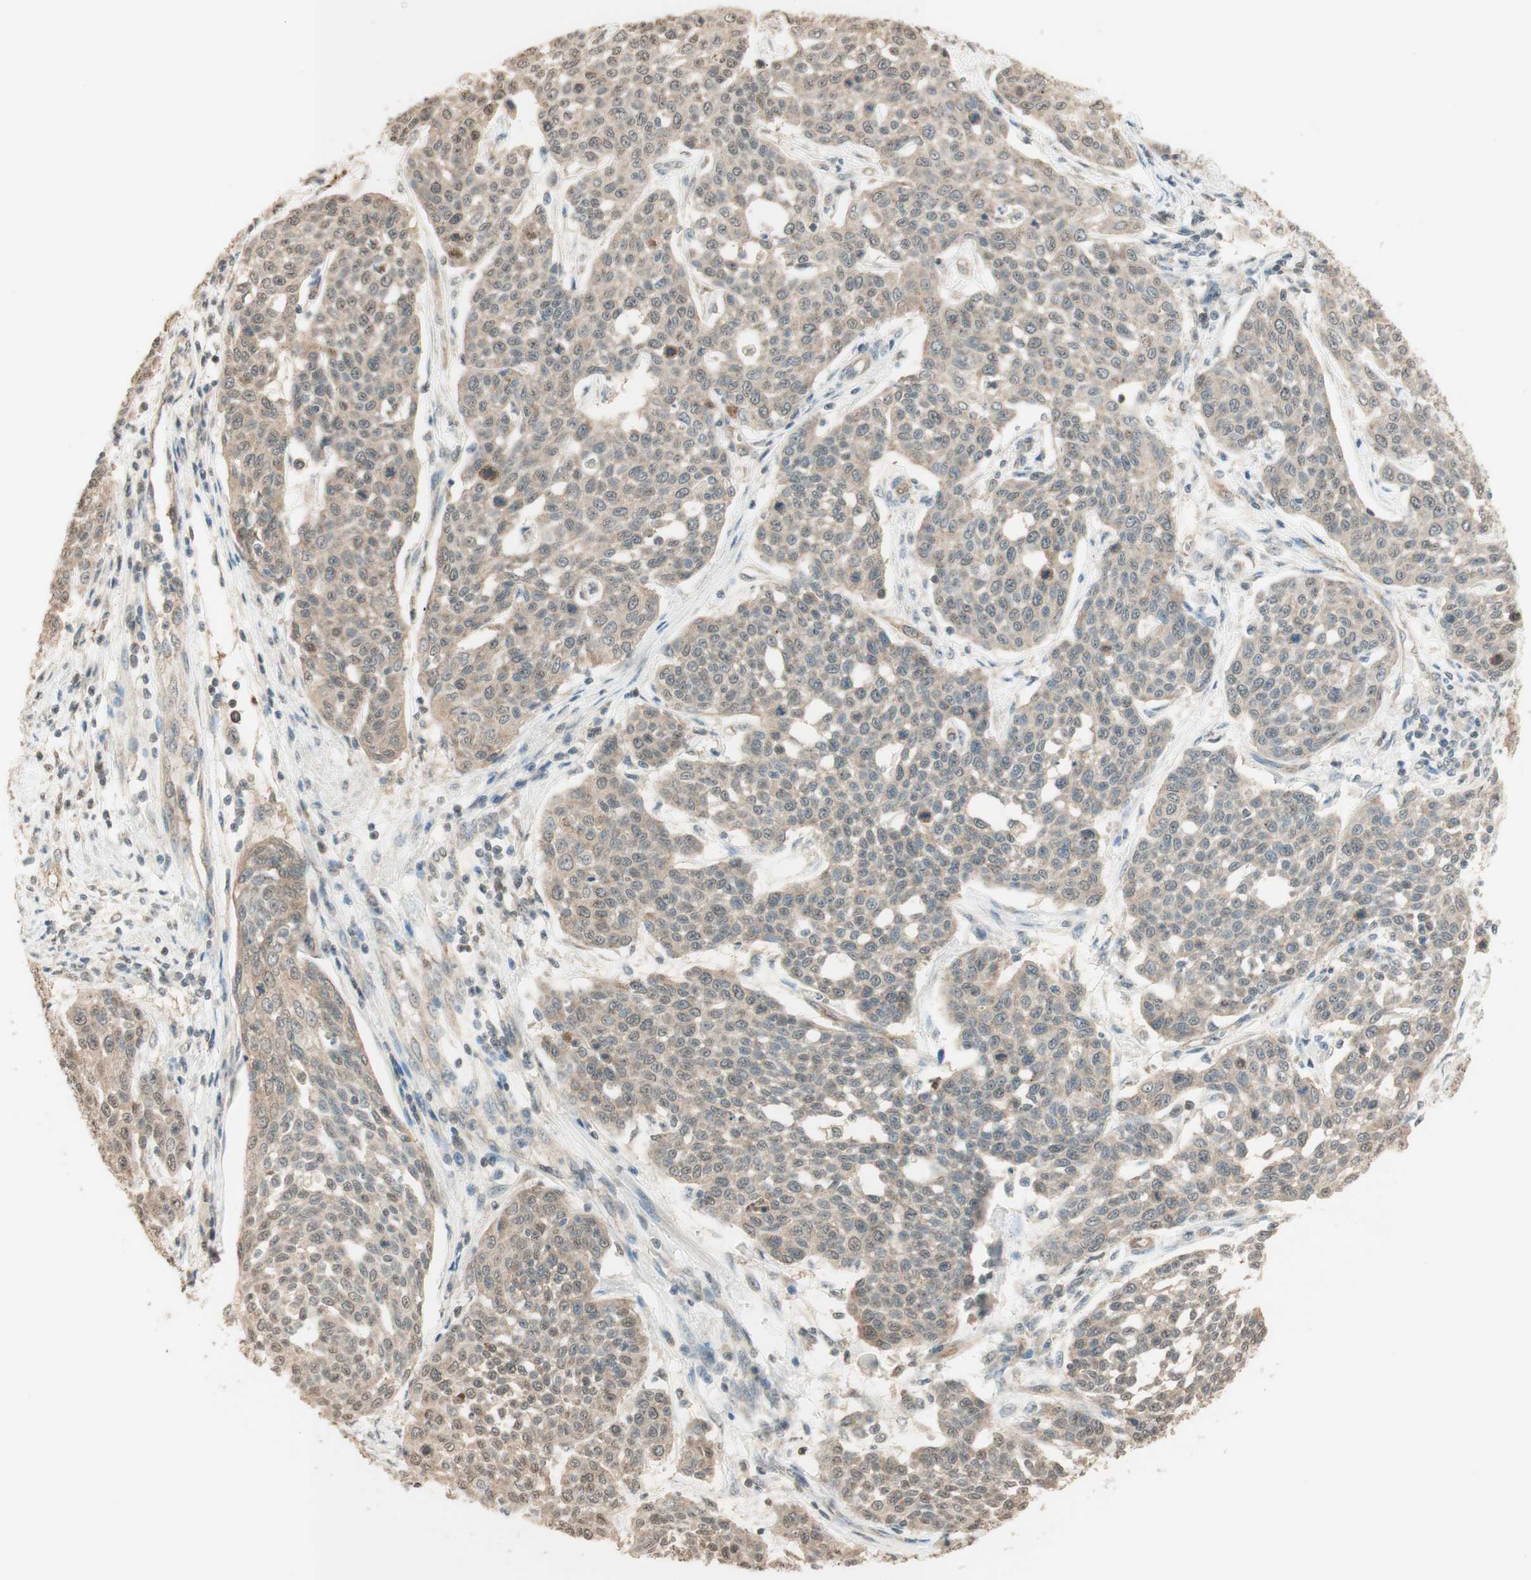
{"staining": {"intensity": "weak", "quantity": "25%-75%", "location": "cytoplasmic/membranous,nuclear"}, "tissue": "cervical cancer", "cell_type": "Tumor cells", "image_type": "cancer", "snomed": [{"axis": "morphology", "description": "Squamous cell carcinoma, NOS"}, {"axis": "topography", "description": "Cervix"}], "caption": "A micrograph of cervical squamous cell carcinoma stained for a protein exhibits weak cytoplasmic/membranous and nuclear brown staining in tumor cells. (Brightfield microscopy of DAB IHC at high magnification).", "gene": "SPINT2", "patient": {"sex": "female", "age": 34}}